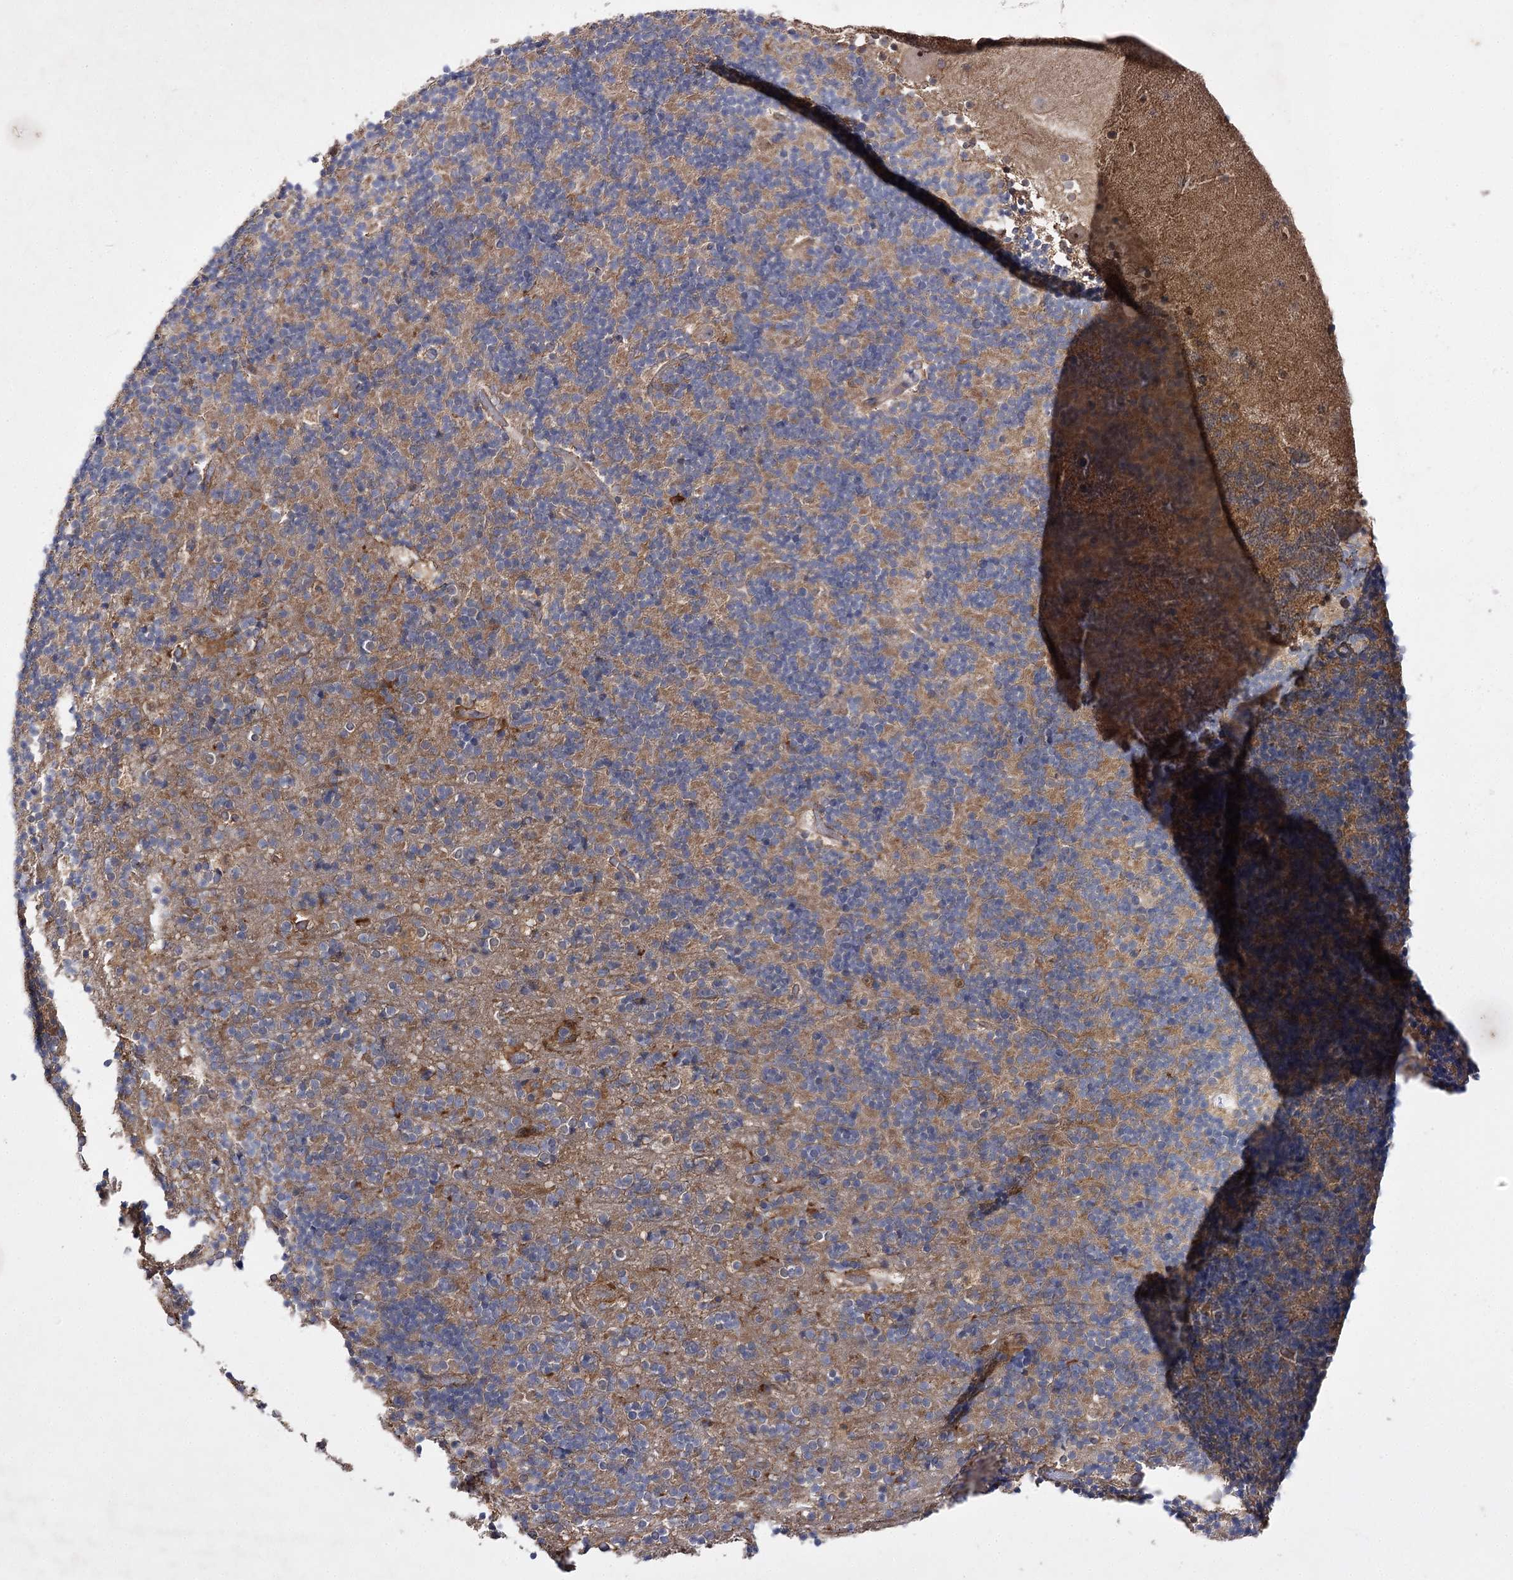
{"staining": {"intensity": "moderate", "quantity": ">75%", "location": "cytoplasmic/membranous"}, "tissue": "cerebellum", "cell_type": "Cells in granular layer", "image_type": "normal", "snomed": [{"axis": "morphology", "description": "Normal tissue, NOS"}, {"axis": "topography", "description": "Cerebellum"}], "caption": "High-power microscopy captured an immunohistochemistry micrograph of normal cerebellum, revealing moderate cytoplasmic/membranous staining in about >75% of cells in granular layer.", "gene": "BCR", "patient": {"sex": "male", "age": 57}}